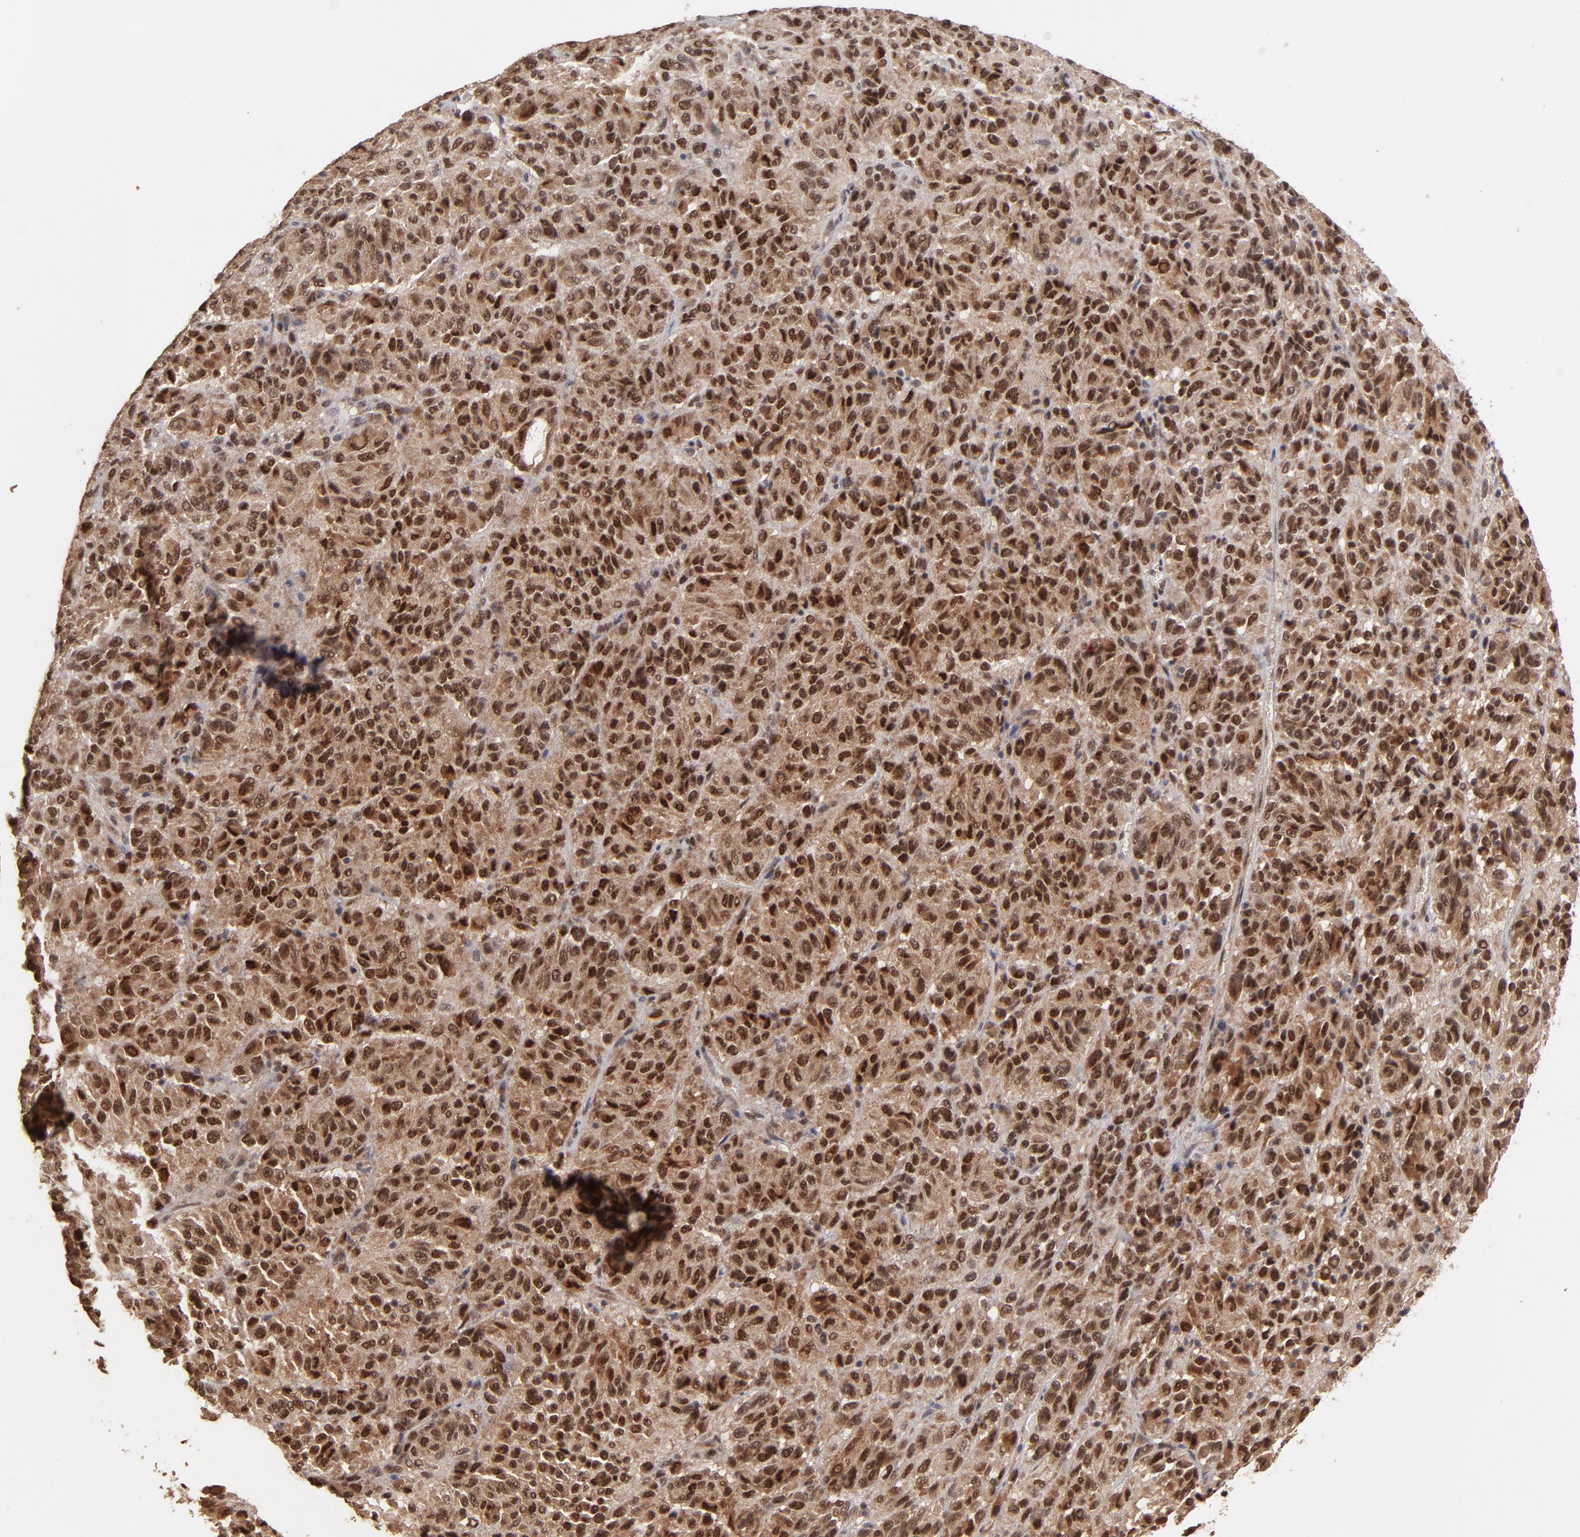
{"staining": {"intensity": "strong", "quantity": ">75%", "location": "cytoplasmic/membranous,nuclear"}, "tissue": "melanoma", "cell_type": "Tumor cells", "image_type": "cancer", "snomed": [{"axis": "morphology", "description": "Malignant melanoma, Metastatic site"}, {"axis": "topography", "description": "Lung"}], "caption": "Immunohistochemical staining of human malignant melanoma (metastatic site) exhibits high levels of strong cytoplasmic/membranous and nuclear staining in about >75% of tumor cells.", "gene": "EAPP", "patient": {"sex": "male", "age": 64}}